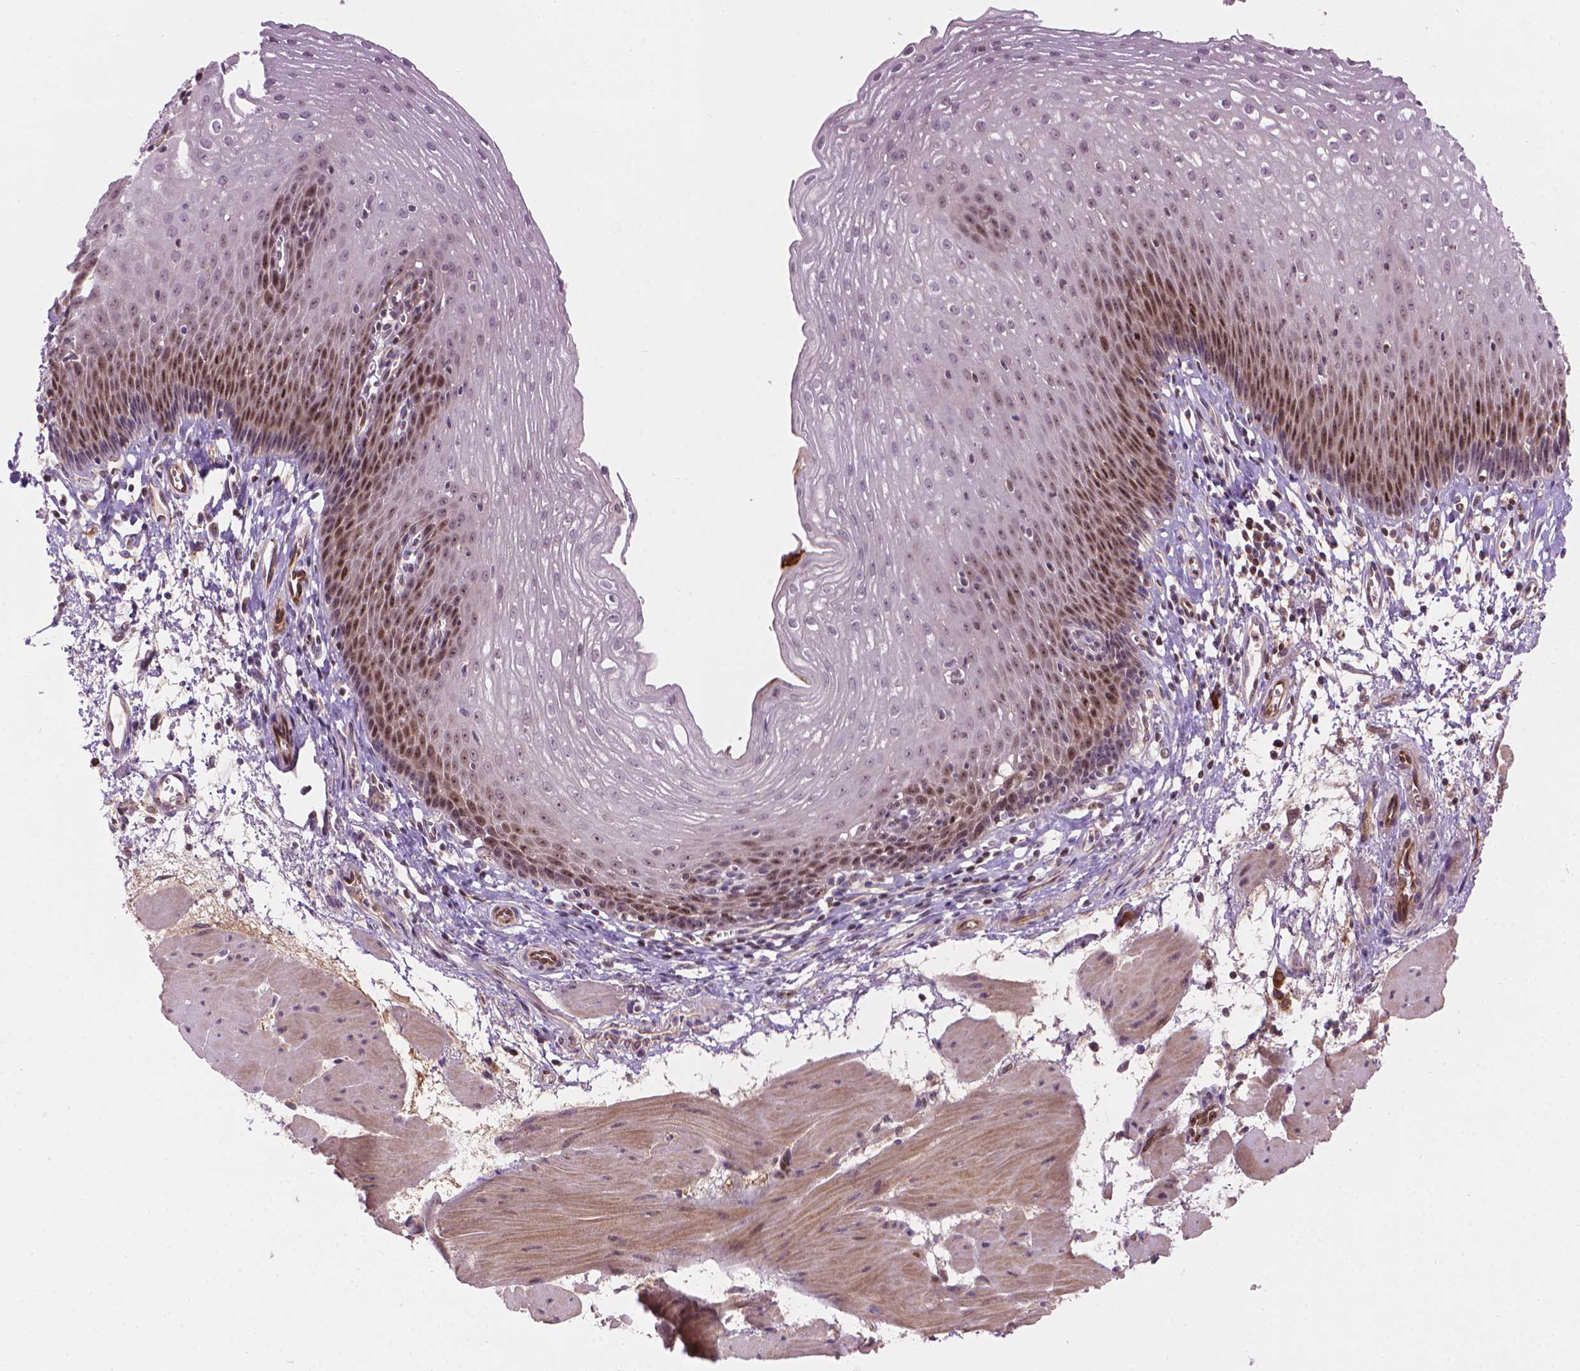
{"staining": {"intensity": "moderate", "quantity": "25%-75%", "location": "nuclear"}, "tissue": "esophagus", "cell_type": "Squamous epithelial cells", "image_type": "normal", "snomed": [{"axis": "morphology", "description": "Normal tissue, NOS"}, {"axis": "topography", "description": "Esophagus"}], "caption": "Squamous epithelial cells reveal medium levels of moderate nuclear positivity in approximately 25%-75% of cells in unremarkable esophagus. (Brightfield microscopy of DAB IHC at high magnification).", "gene": "SMC2", "patient": {"sex": "female", "age": 64}}